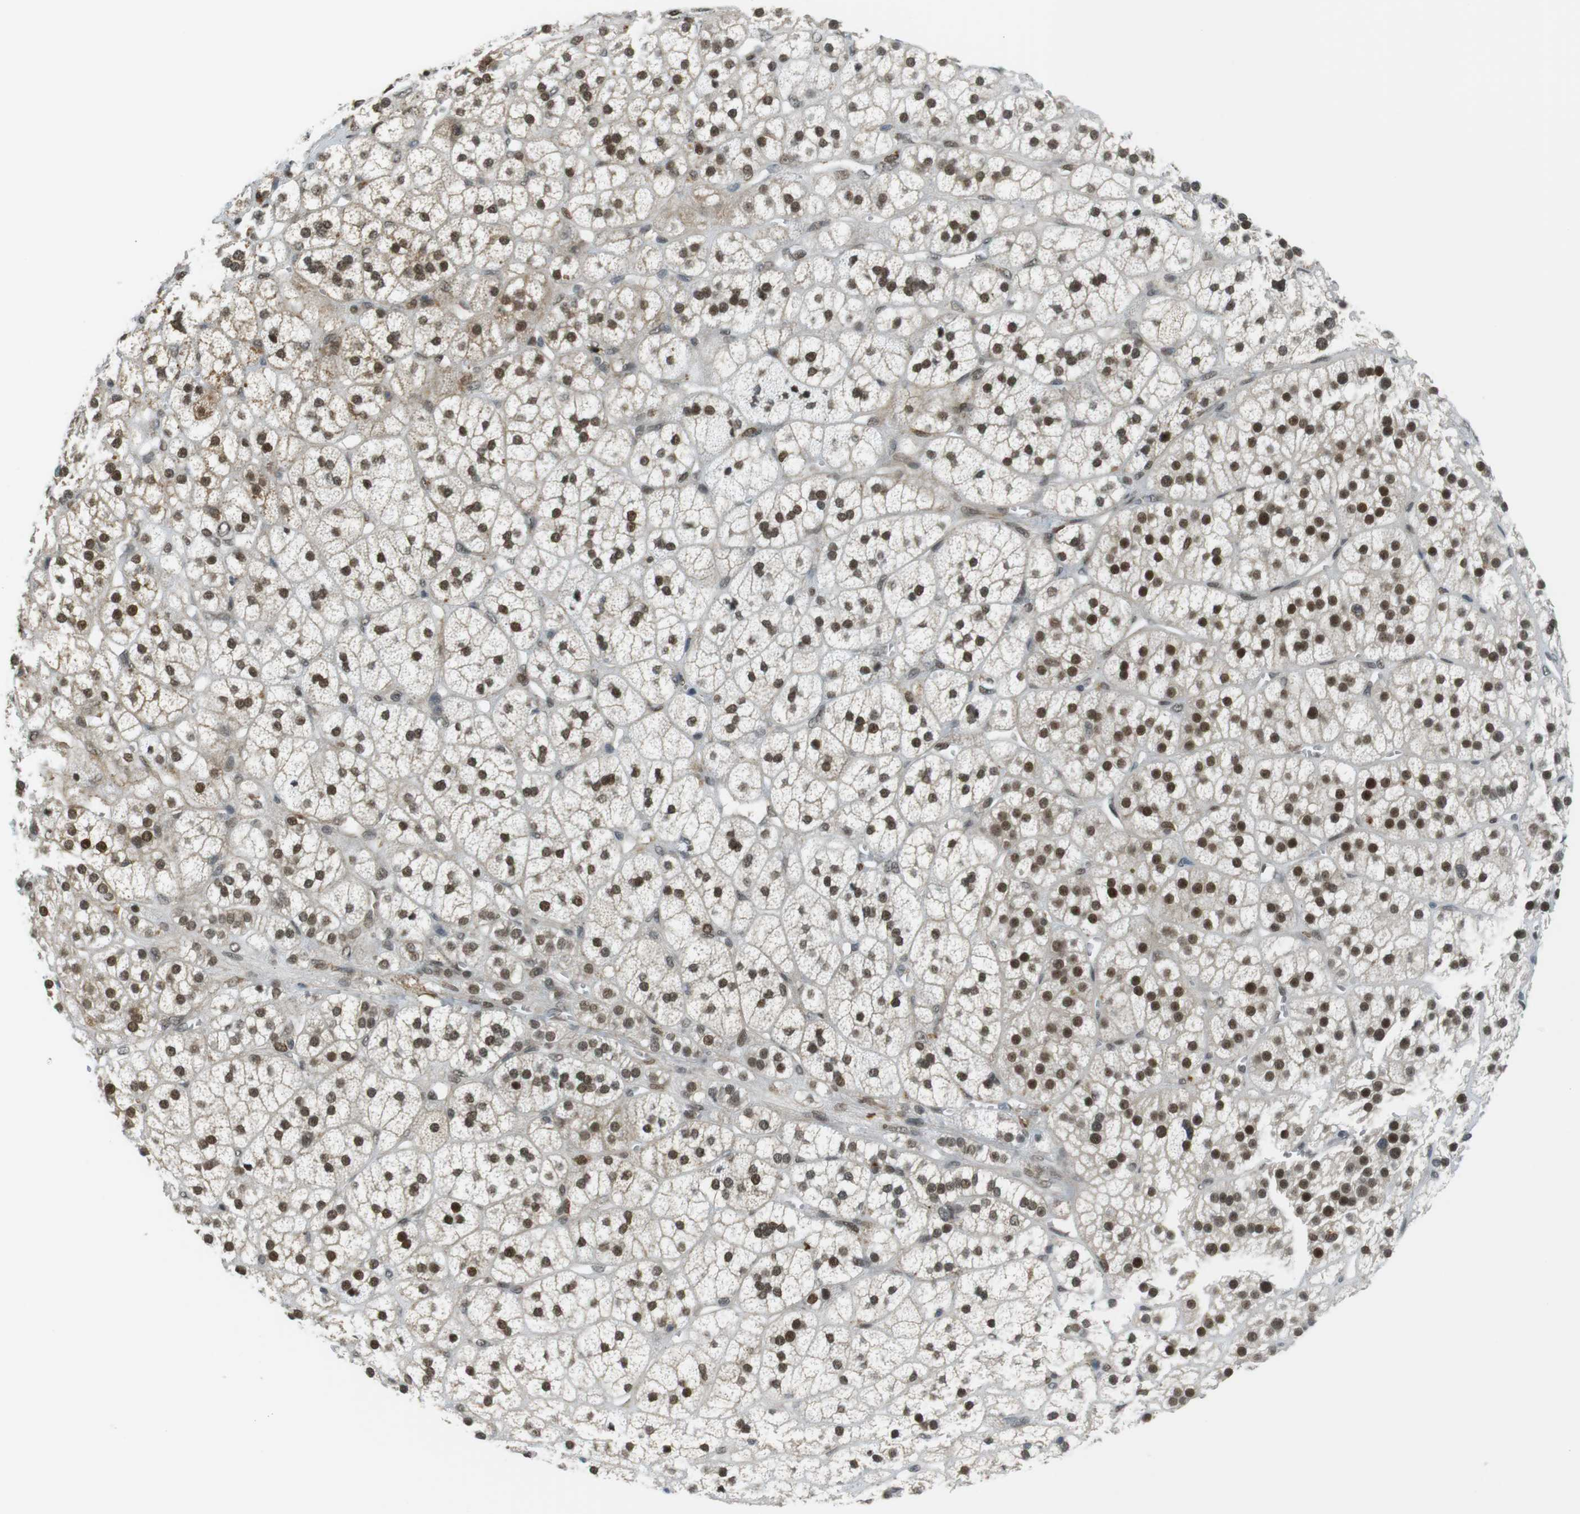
{"staining": {"intensity": "moderate", "quantity": ">75%", "location": "cytoplasmic/membranous,nuclear"}, "tissue": "adrenal gland", "cell_type": "Glandular cells", "image_type": "normal", "snomed": [{"axis": "morphology", "description": "Normal tissue, NOS"}, {"axis": "topography", "description": "Adrenal gland"}], "caption": "Immunohistochemical staining of unremarkable human adrenal gland displays moderate cytoplasmic/membranous,nuclear protein positivity in about >75% of glandular cells. (DAB = brown stain, brightfield microscopy at high magnification).", "gene": "USP7", "patient": {"sex": "male", "age": 56}}